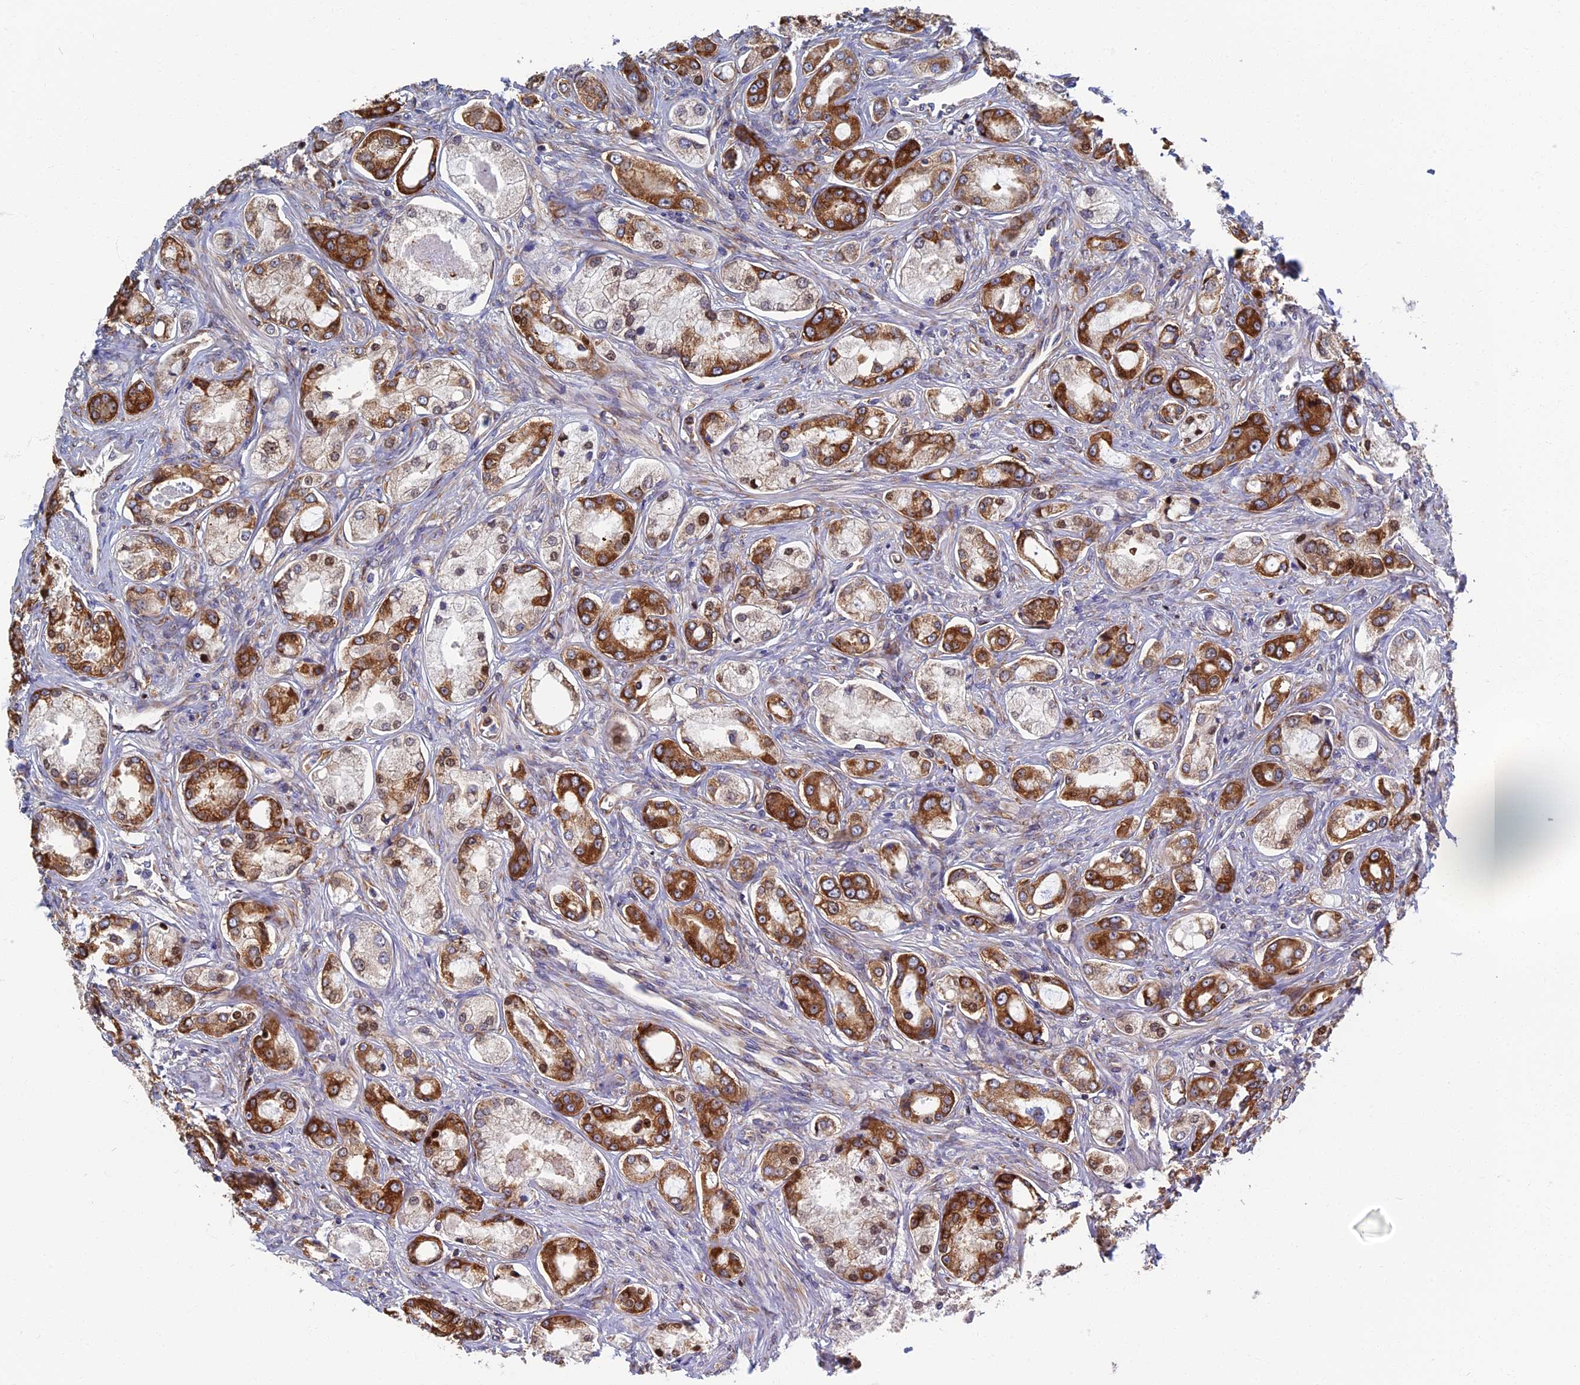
{"staining": {"intensity": "strong", "quantity": "25%-75%", "location": "cytoplasmic/membranous,nuclear"}, "tissue": "prostate cancer", "cell_type": "Tumor cells", "image_type": "cancer", "snomed": [{"axis": "morphology", "description": "Adenocarcinoma, Low grade"}, {"axis": "topography", "description": "Prostate"}], "caption": "Immunohistochemical staining of human low-grade adenocarcinoma (prostate) exhibits high levels of strong cytoplasmic/membranous and nuclear positivity in about 25%-75% of tumor cells.", "gene": "YBX1", "patient": {"sex": "male", "age": 68}}